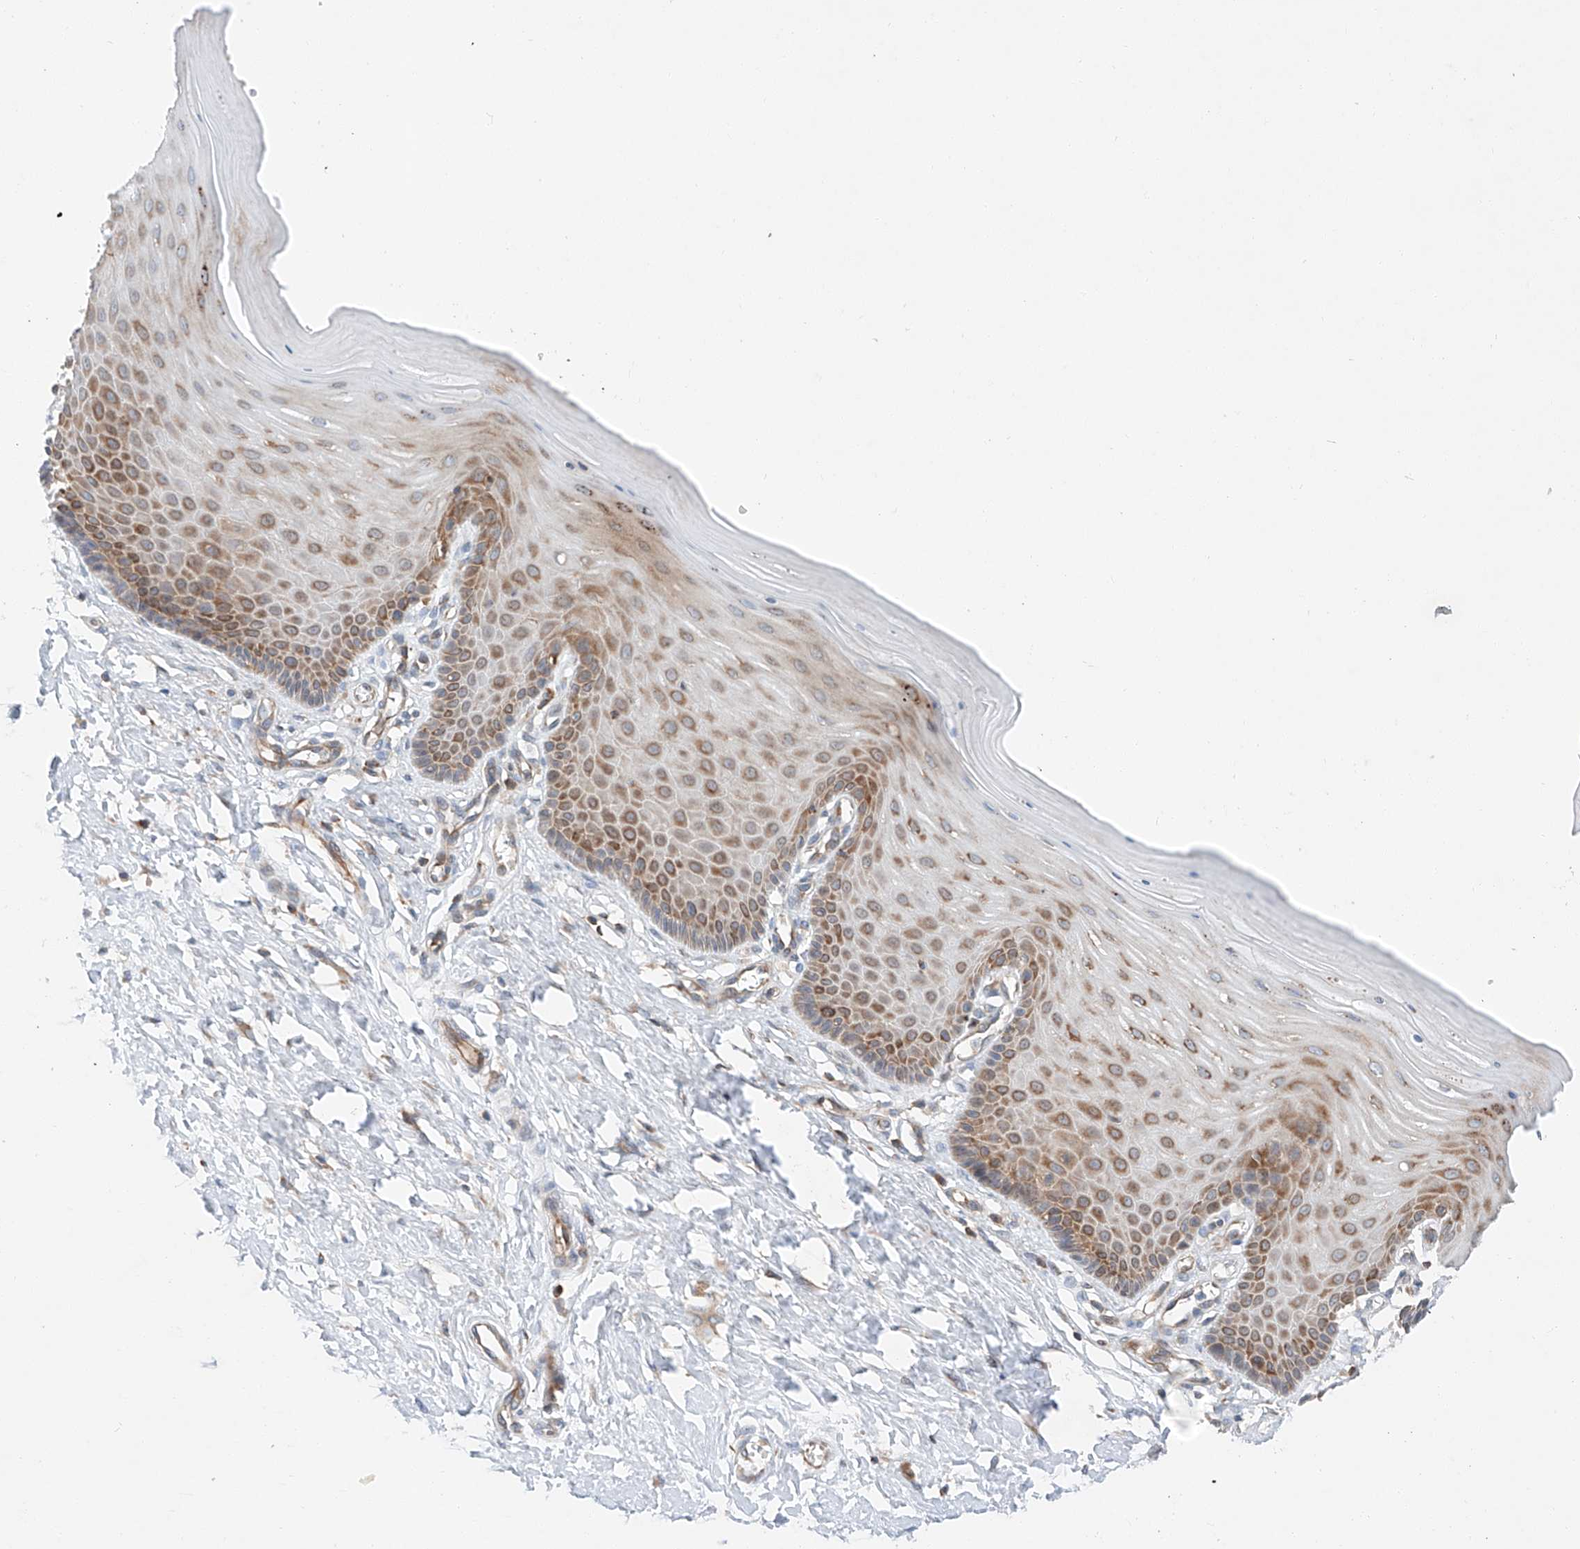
{"staining": {"intensity": "weak", "quantity": ">75%", "location": "cytoplasmic/membranous"}, "tissue": "cervix", "cell_type": "Glandular cells", "image_type": "normal", "snomed": [{"axis": "morphology", "description": "Normal tissue, NOS"}, {"axis": "topography", "description": "Cervix"}], "caption": "Immunohistochemistry histopathology image of normal cervix stained for a protein (brown), which demonstrates low levels of weak cytoplasmic/membranous positivity in approximately >75% of glandular cells.", "gene": "RUSC1", "patient": {"sex": "female", "age": 55}}